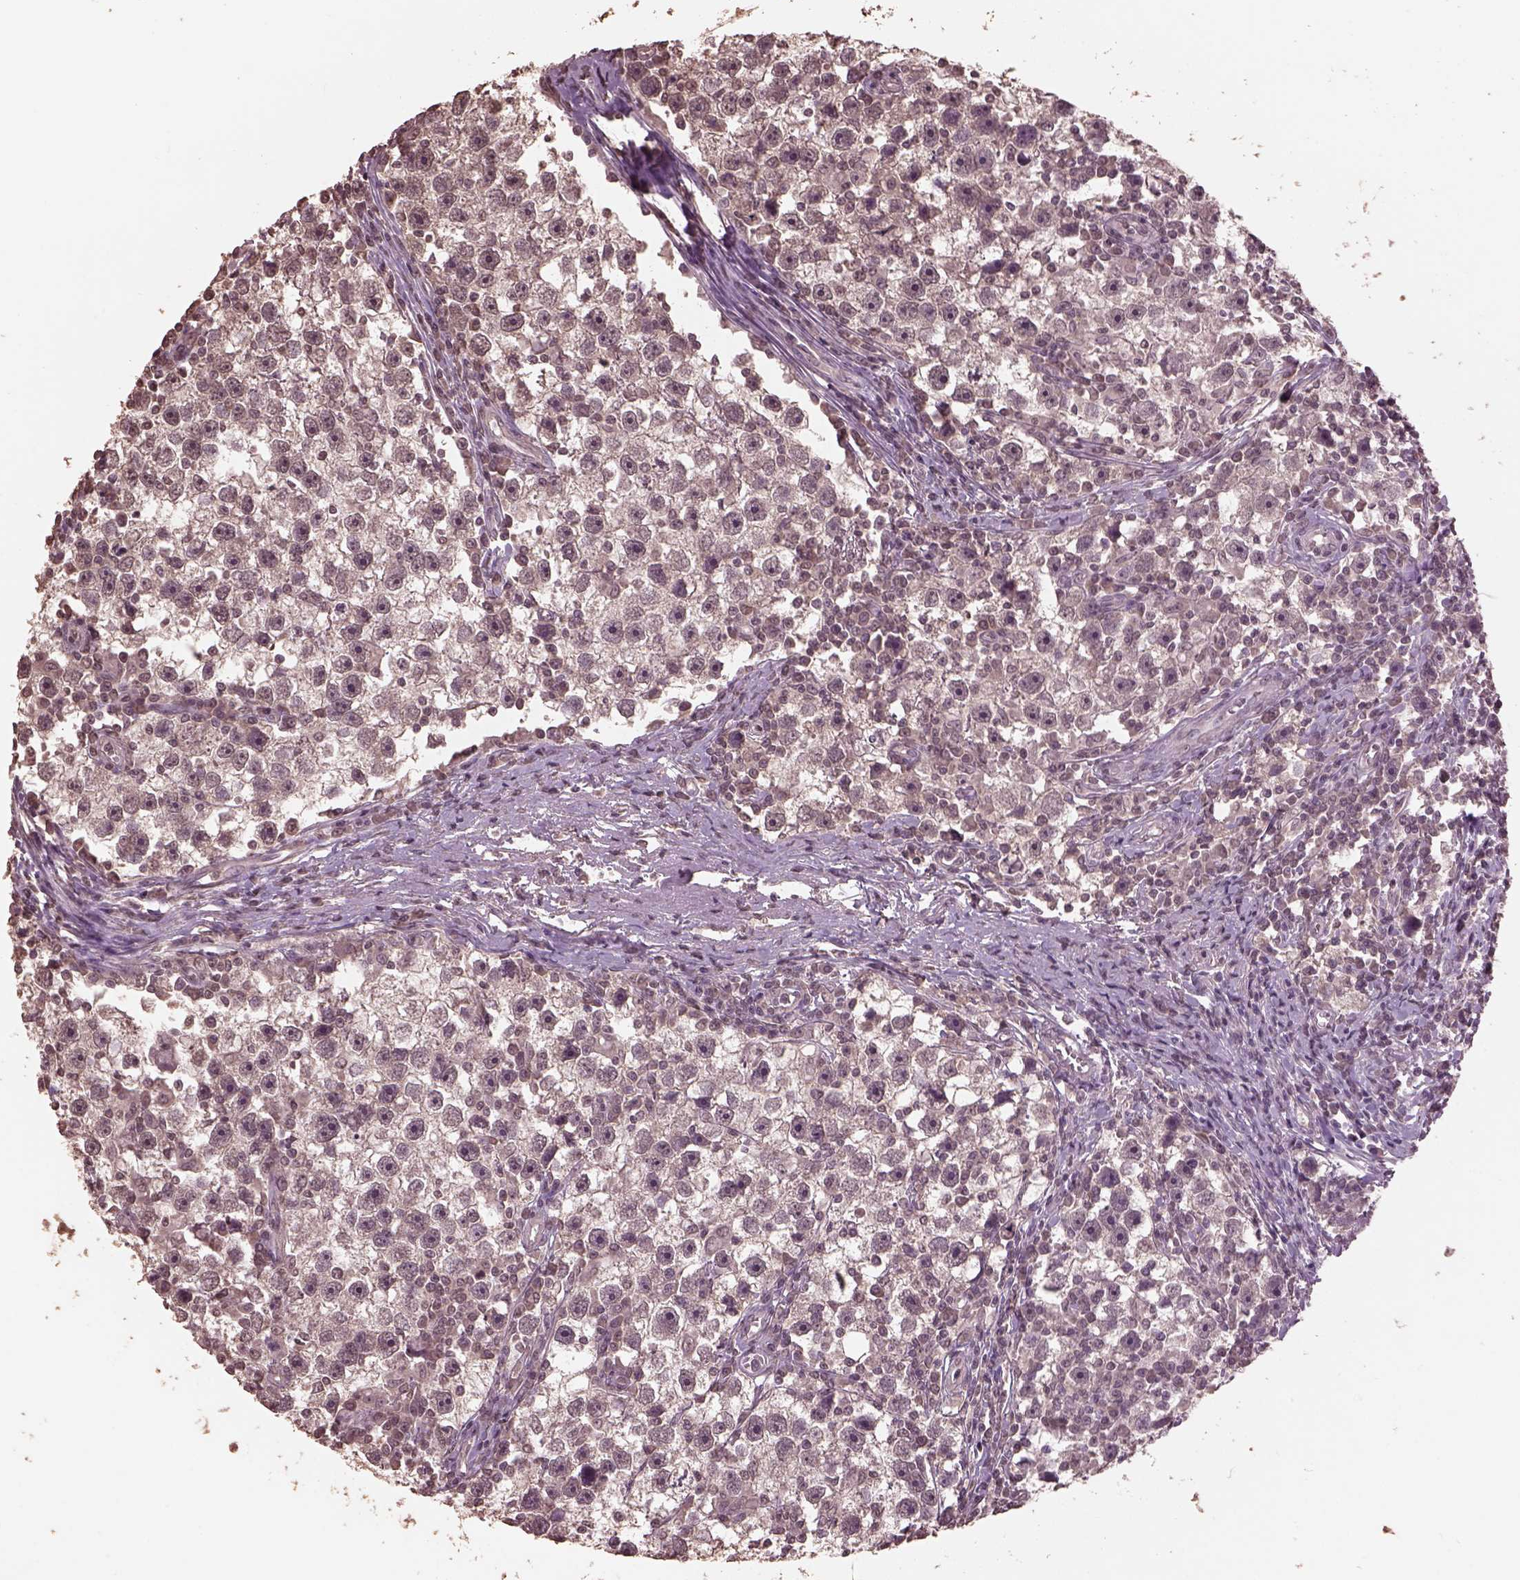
{"staining": {"intensity": "negative", "quantity": "none", "location": "none"}, "tissue": "testis cancer", "cell_type": "Tumor cells", "image_type": "cancer", "snomed": [{"axis": "morphology", "description": "Seminoma, NOS"}, {"axis": "topography", "description": "Testis"}], "caption": "Protein analysis of seminoma (testis) reveals no significant staining in tumor cells. The staining is performed using DAB brown chromogen with nuclei counter-stained in using hematoxylin.", "gene": "CPT1C", "patient": {"sex": "male", "age": 30}}